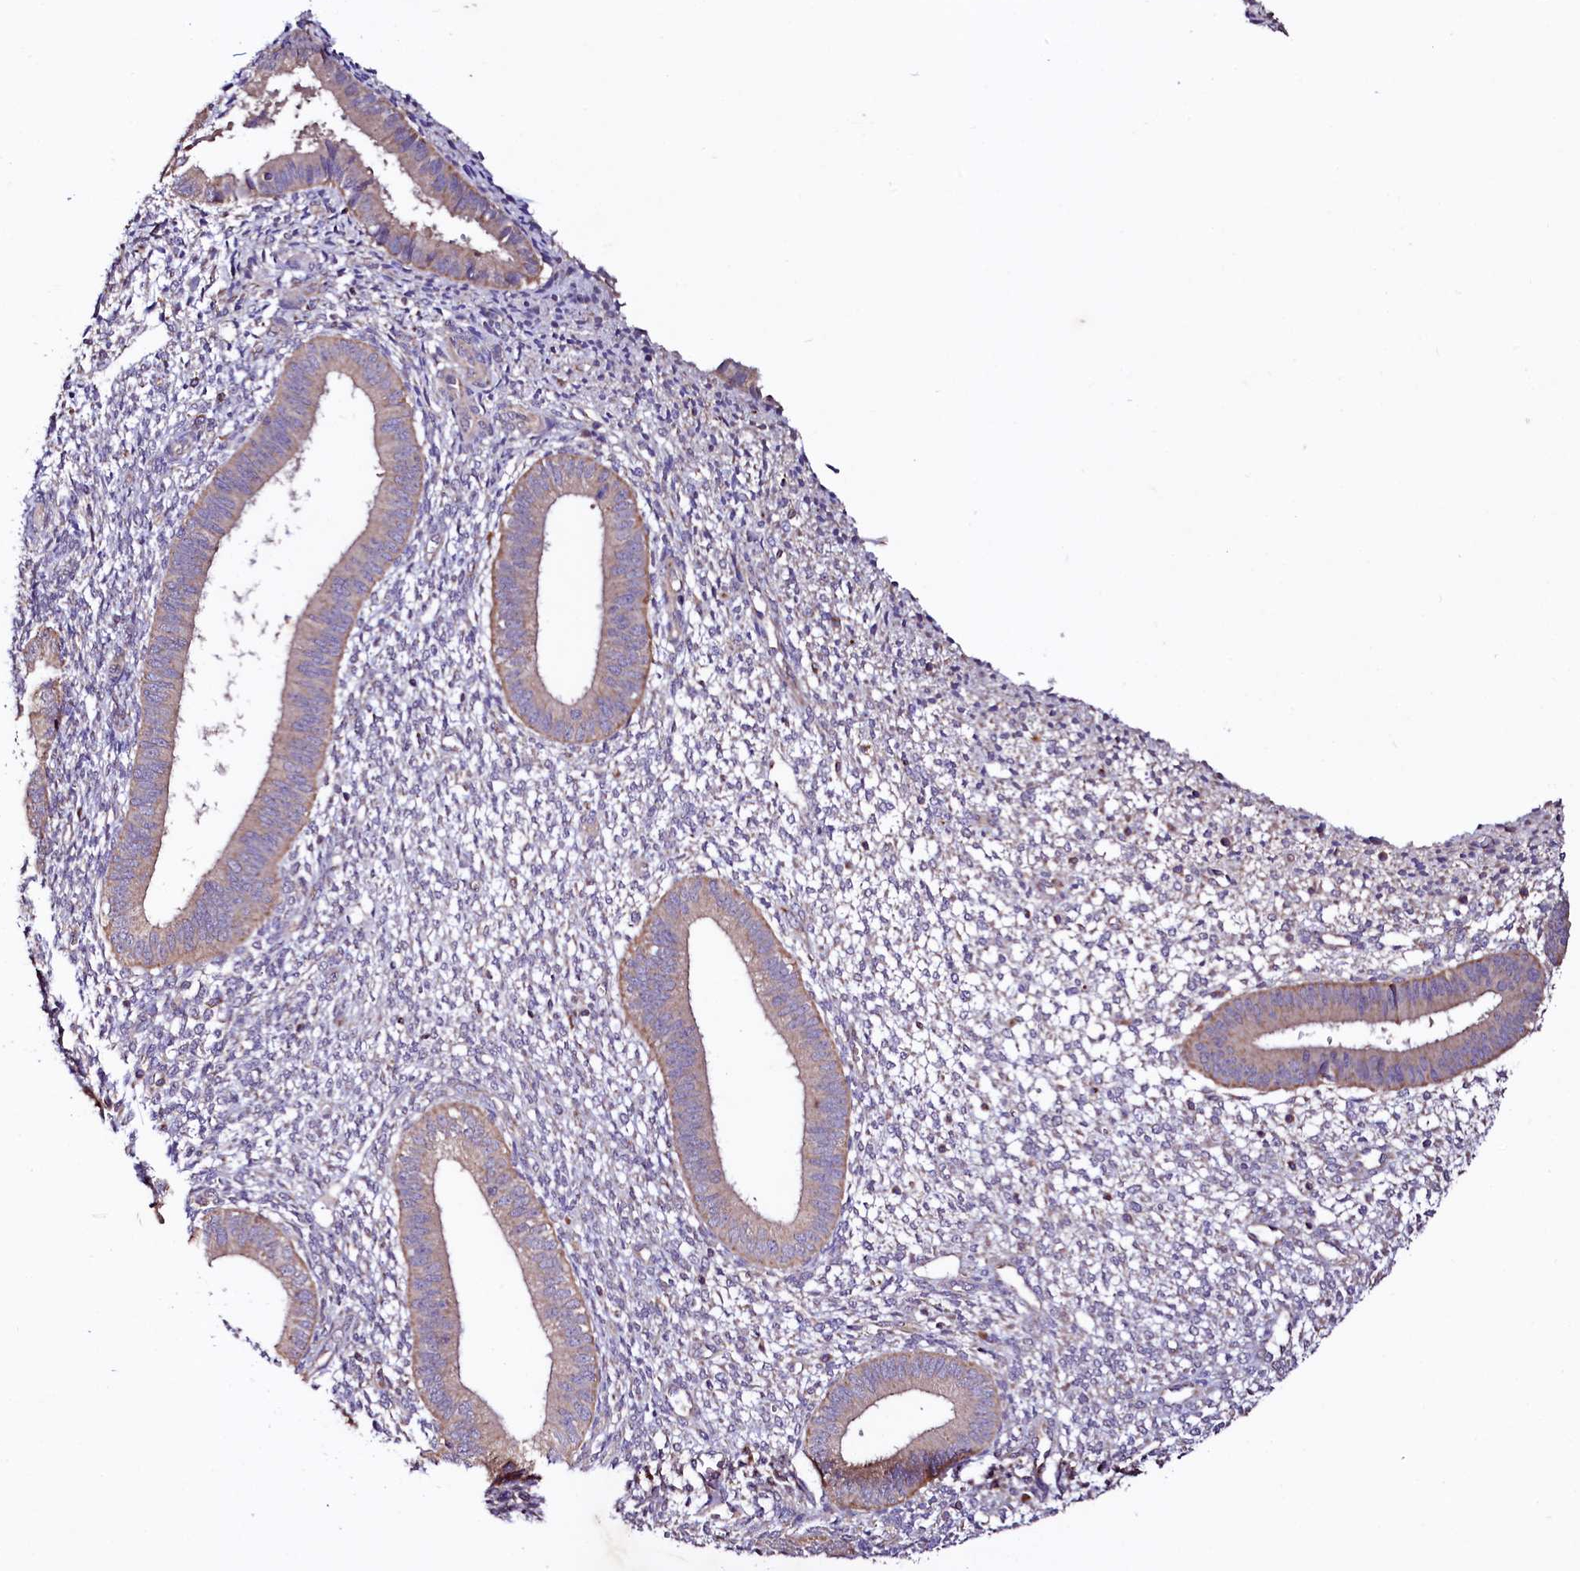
{"staining": {"intensity": "moderate", "quantity": "<25%", "location": "cytoplasmic/membranous"}, "tissue": "endometrium", "cell_type": "Cells in endometrial stroma", "image_type": "normal", "snomed": [{"axis": "morphology", "description": "Normal tissue, NOS"}, {"axis": "topography", "description": "Endometrium"}], "caption": "Immunohistochemistry of unremarkable human endometrium shows low levels of moderate cytoplasmic/membranous staining in about <25% of cells in endometrial stroma. The protein is shown in brown color, while the nuclei are stained blue.", "gene": "ST3GAL1", "patient": {"sex": "female", "age": 46}}